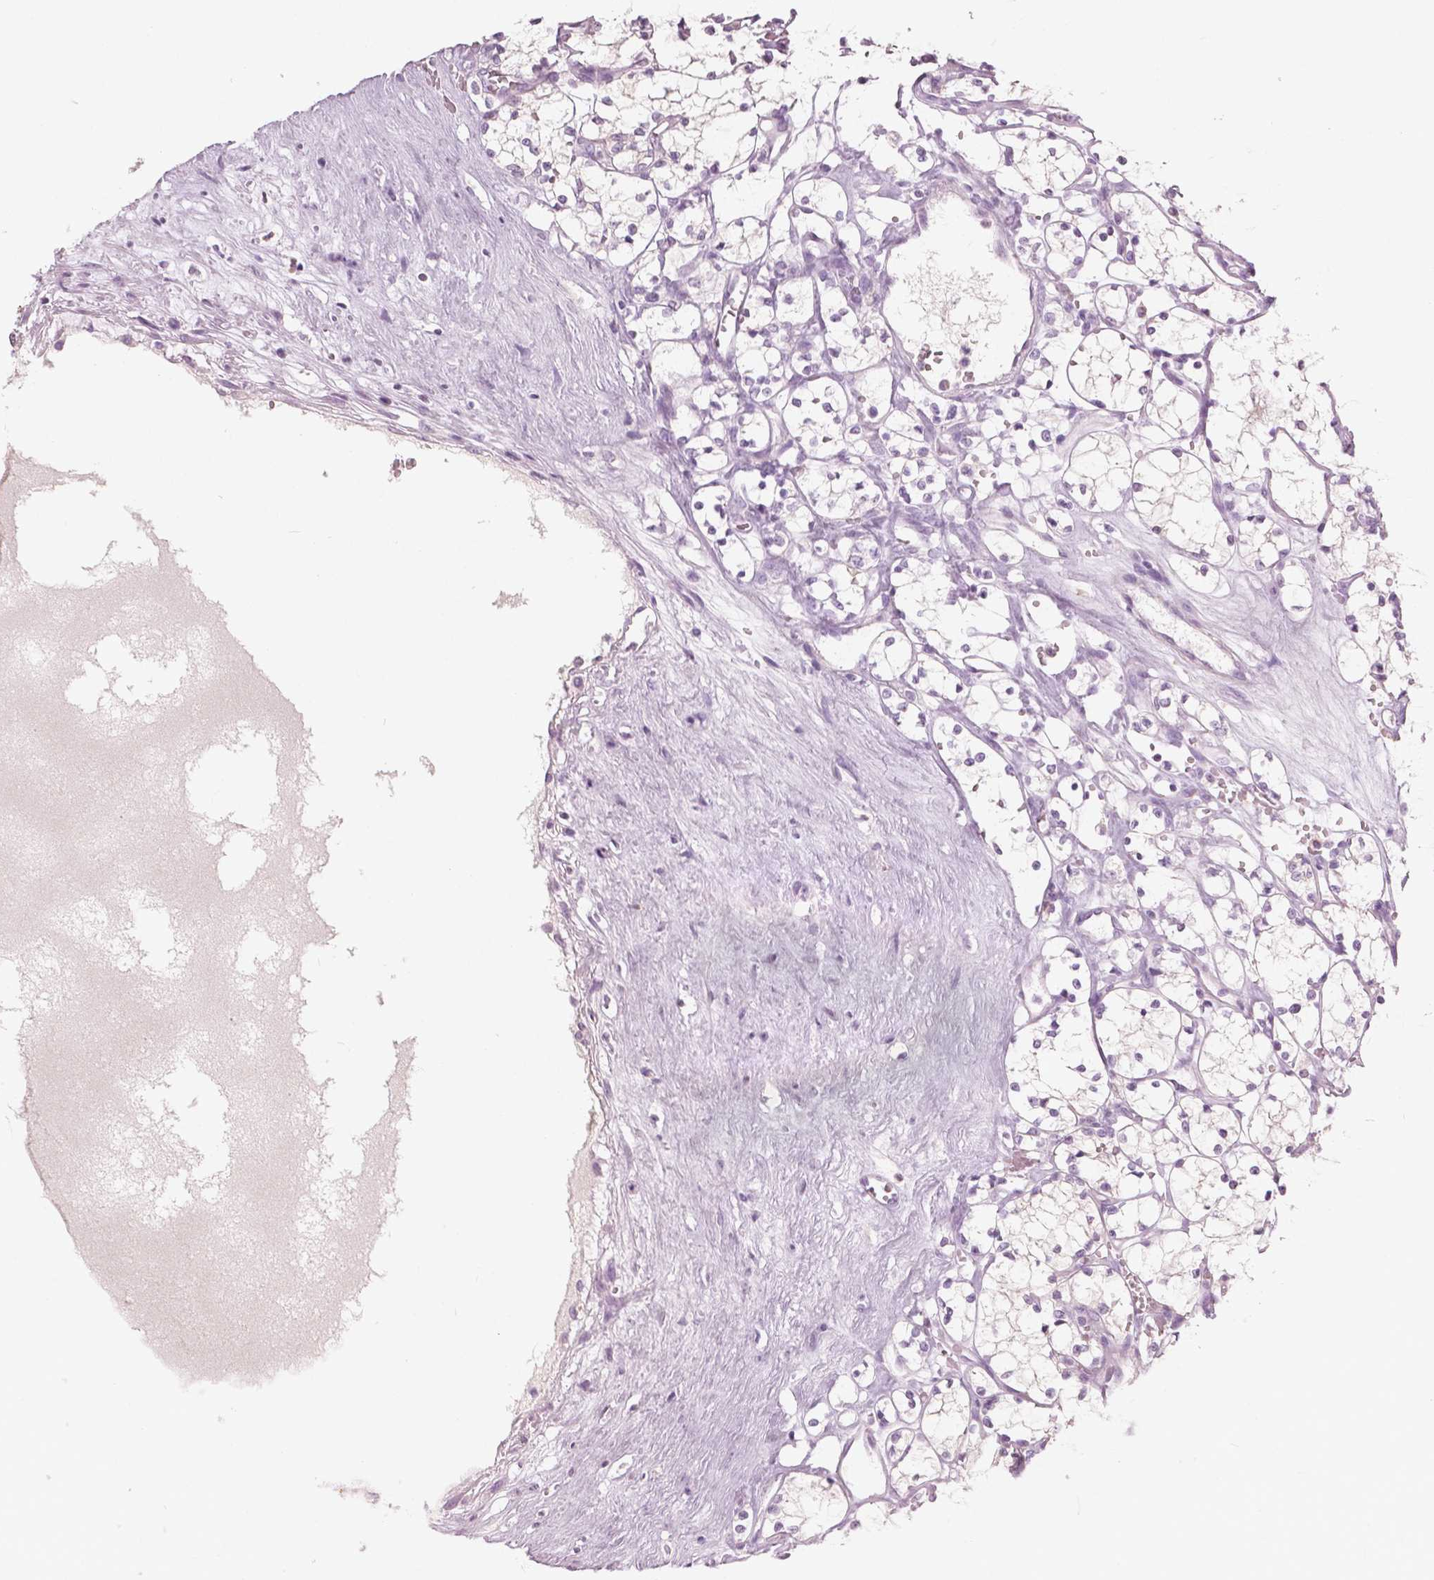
{"staining": {"intensity": "negative", "quantity": "none", "location": "none"}, "tissue": "renal cancer", "cell_type": "Tumor cells", "image_type": "cancer", "snomed": [{"axis": "morphology", "description": "Adenocarcinoma, NOS"}, {"axis": "topography", "description": "Kidney"}], "caption": "This micrograph is of renal cancer (adenocarcinoma) stained with IHC to label a protein in brown with the nuclei are counter-stained blue. There is no positivity in tumor cells.", "gene": "GALM", "patient": {"sex": "female", "age": 69}}